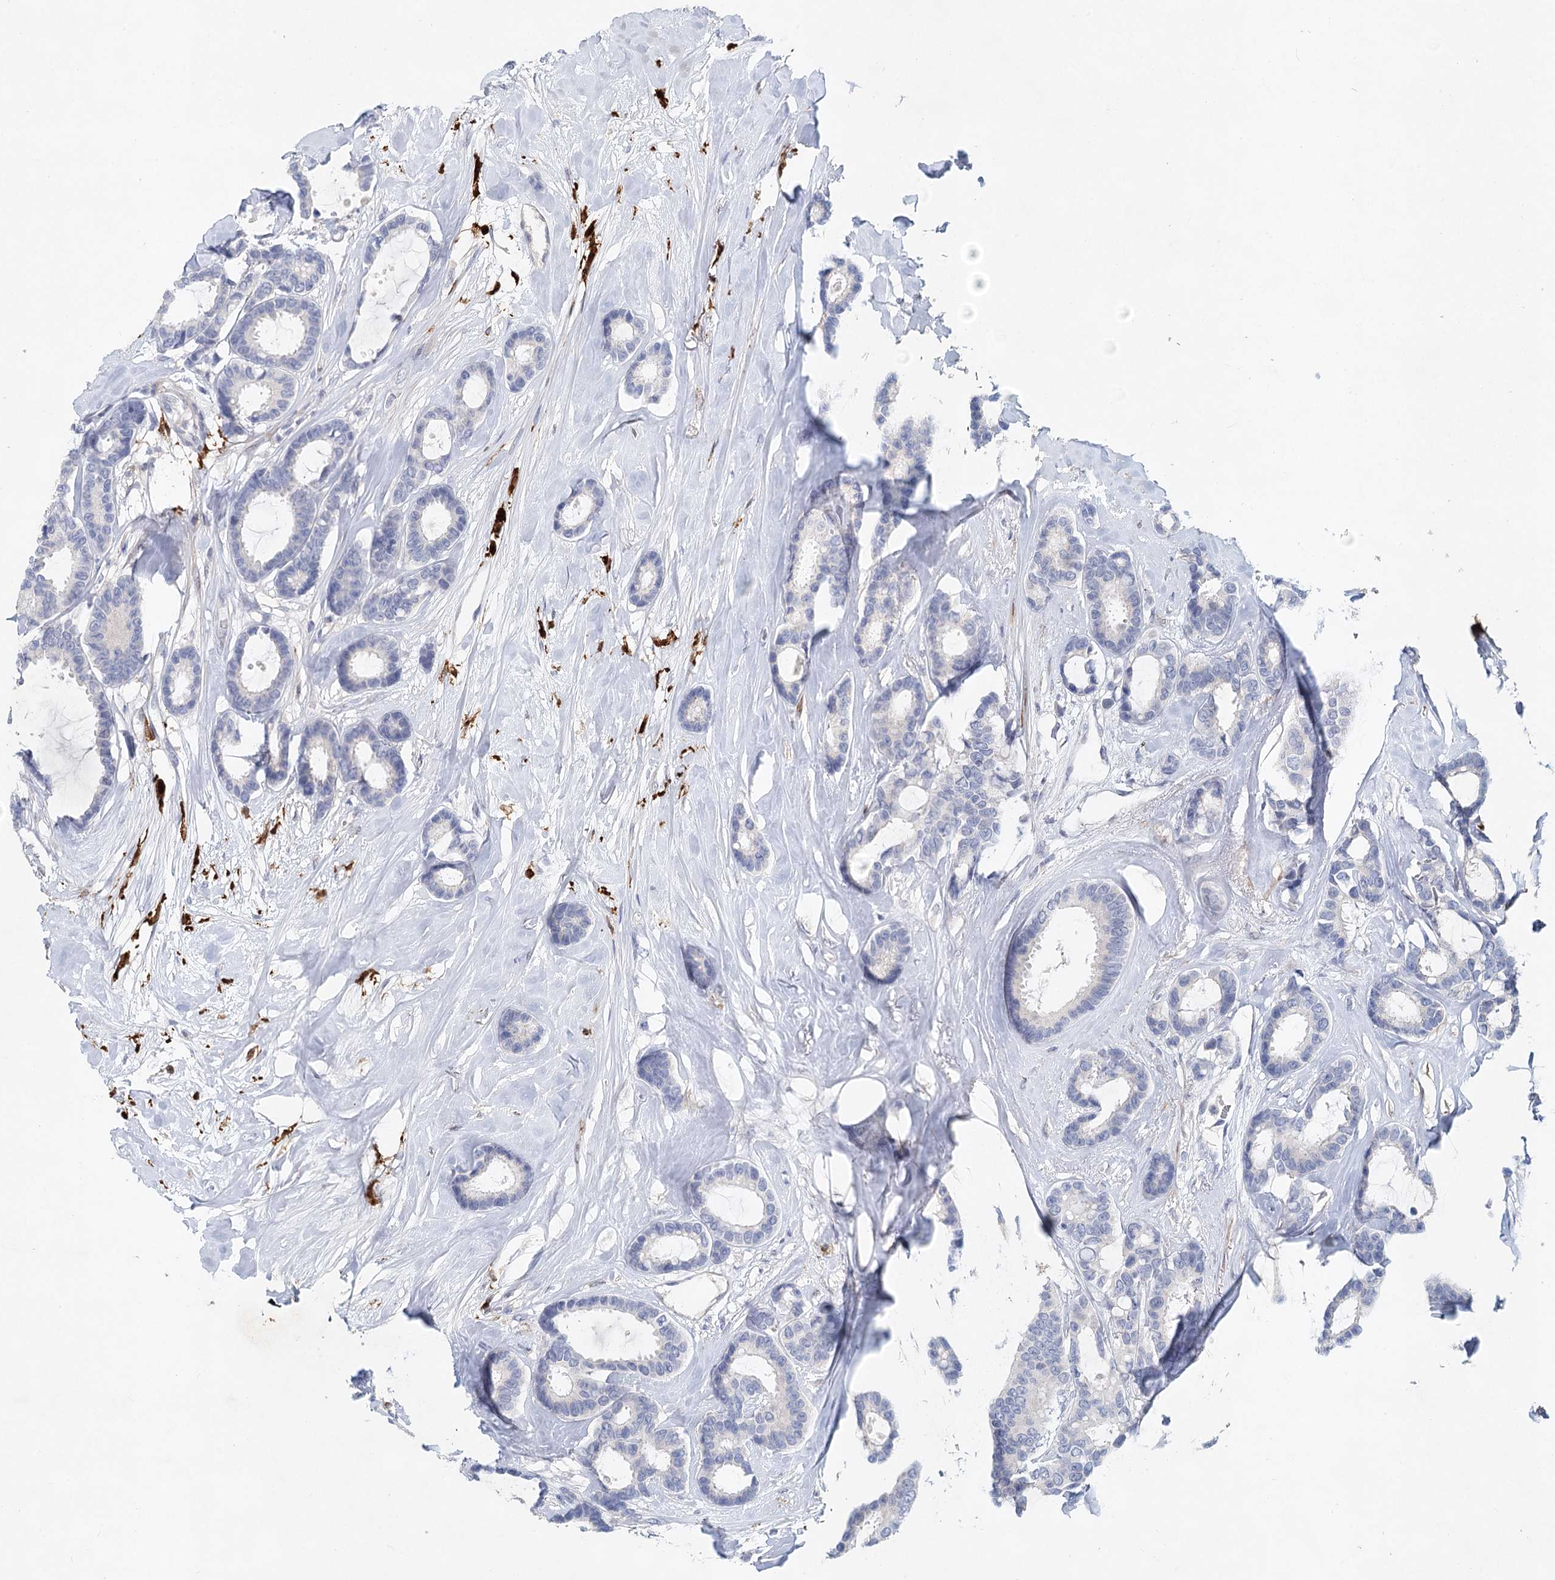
{"staining": {"intensity": "negative", "quantity": "none", "location": "none"}, "tissue": "breast cancer", "cell_type": "Tumor cells", "image_type": "cancer", "snomed": [{"axis": "morphology", "description": "Duct carcinoma"}, {"axis": "topography", "description": "Breast"}], "caption": "A histopathology image of human breast intraductal carcinoma is negative for staining in tumor cells.", "gene": "SLC19A3", "patient": {"sex": "female", "age": 87}}